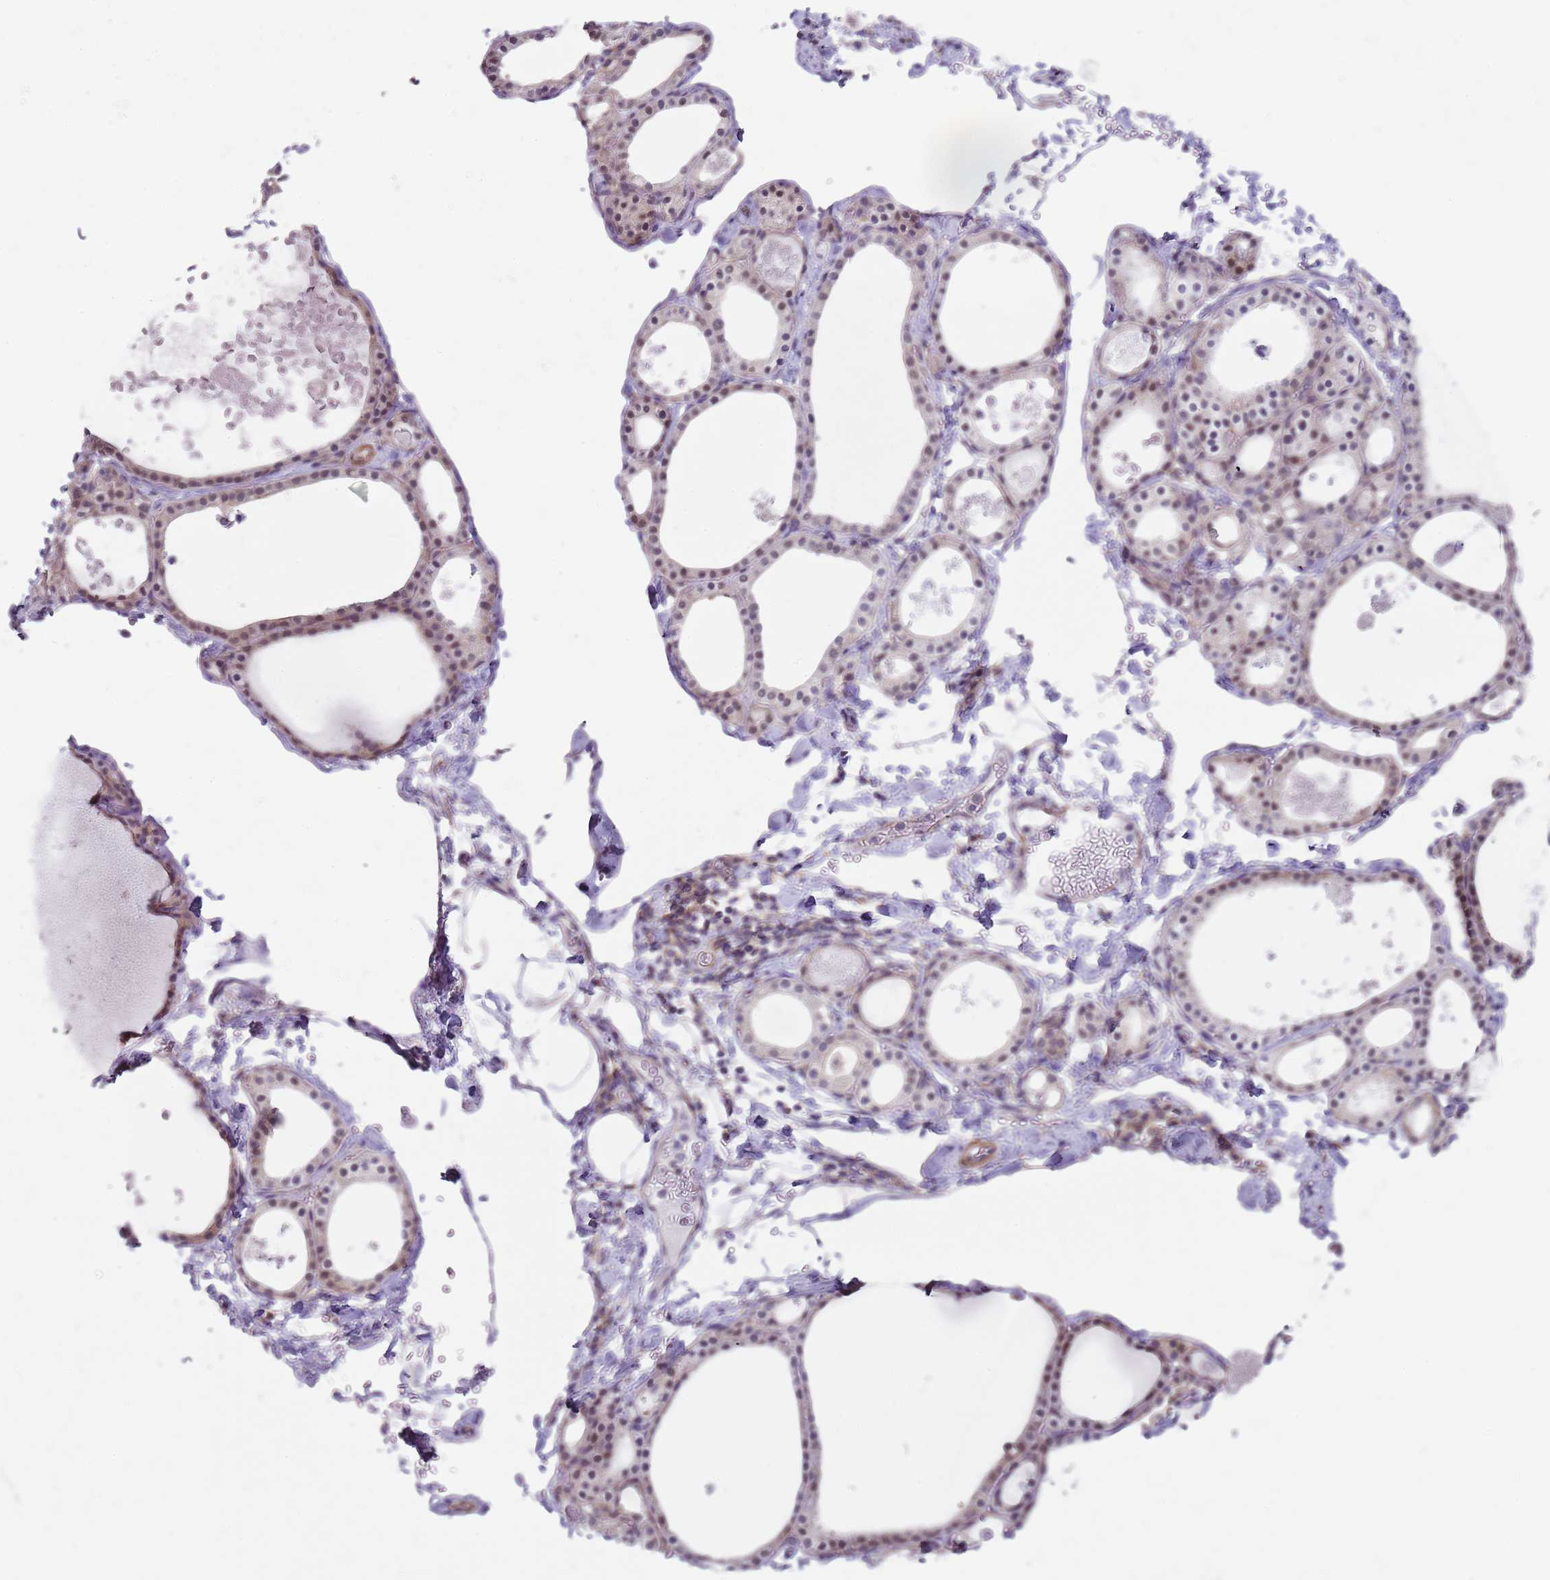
{"staining": {"intensity": "weak", "quantity": "25%-75%", "location": "cytoplasmic/membranous"}, "tissue": "thyroid gland", "cell_type": "Glandular cells", "image_type": "normal", "snomed": [{"axis": "morphology", "description": "Normal tissue, NOS"}, {"axis": "topography", "description": "Thyroid gland"}], "caption": "Glandular cells display low levels of weak cytoplasmic/membranous staining in about 25%-75% of cells in unremarkable human thyroid gland.", "gene": "SLC26A6", "patient": {"sex": "male", "age": 56}}